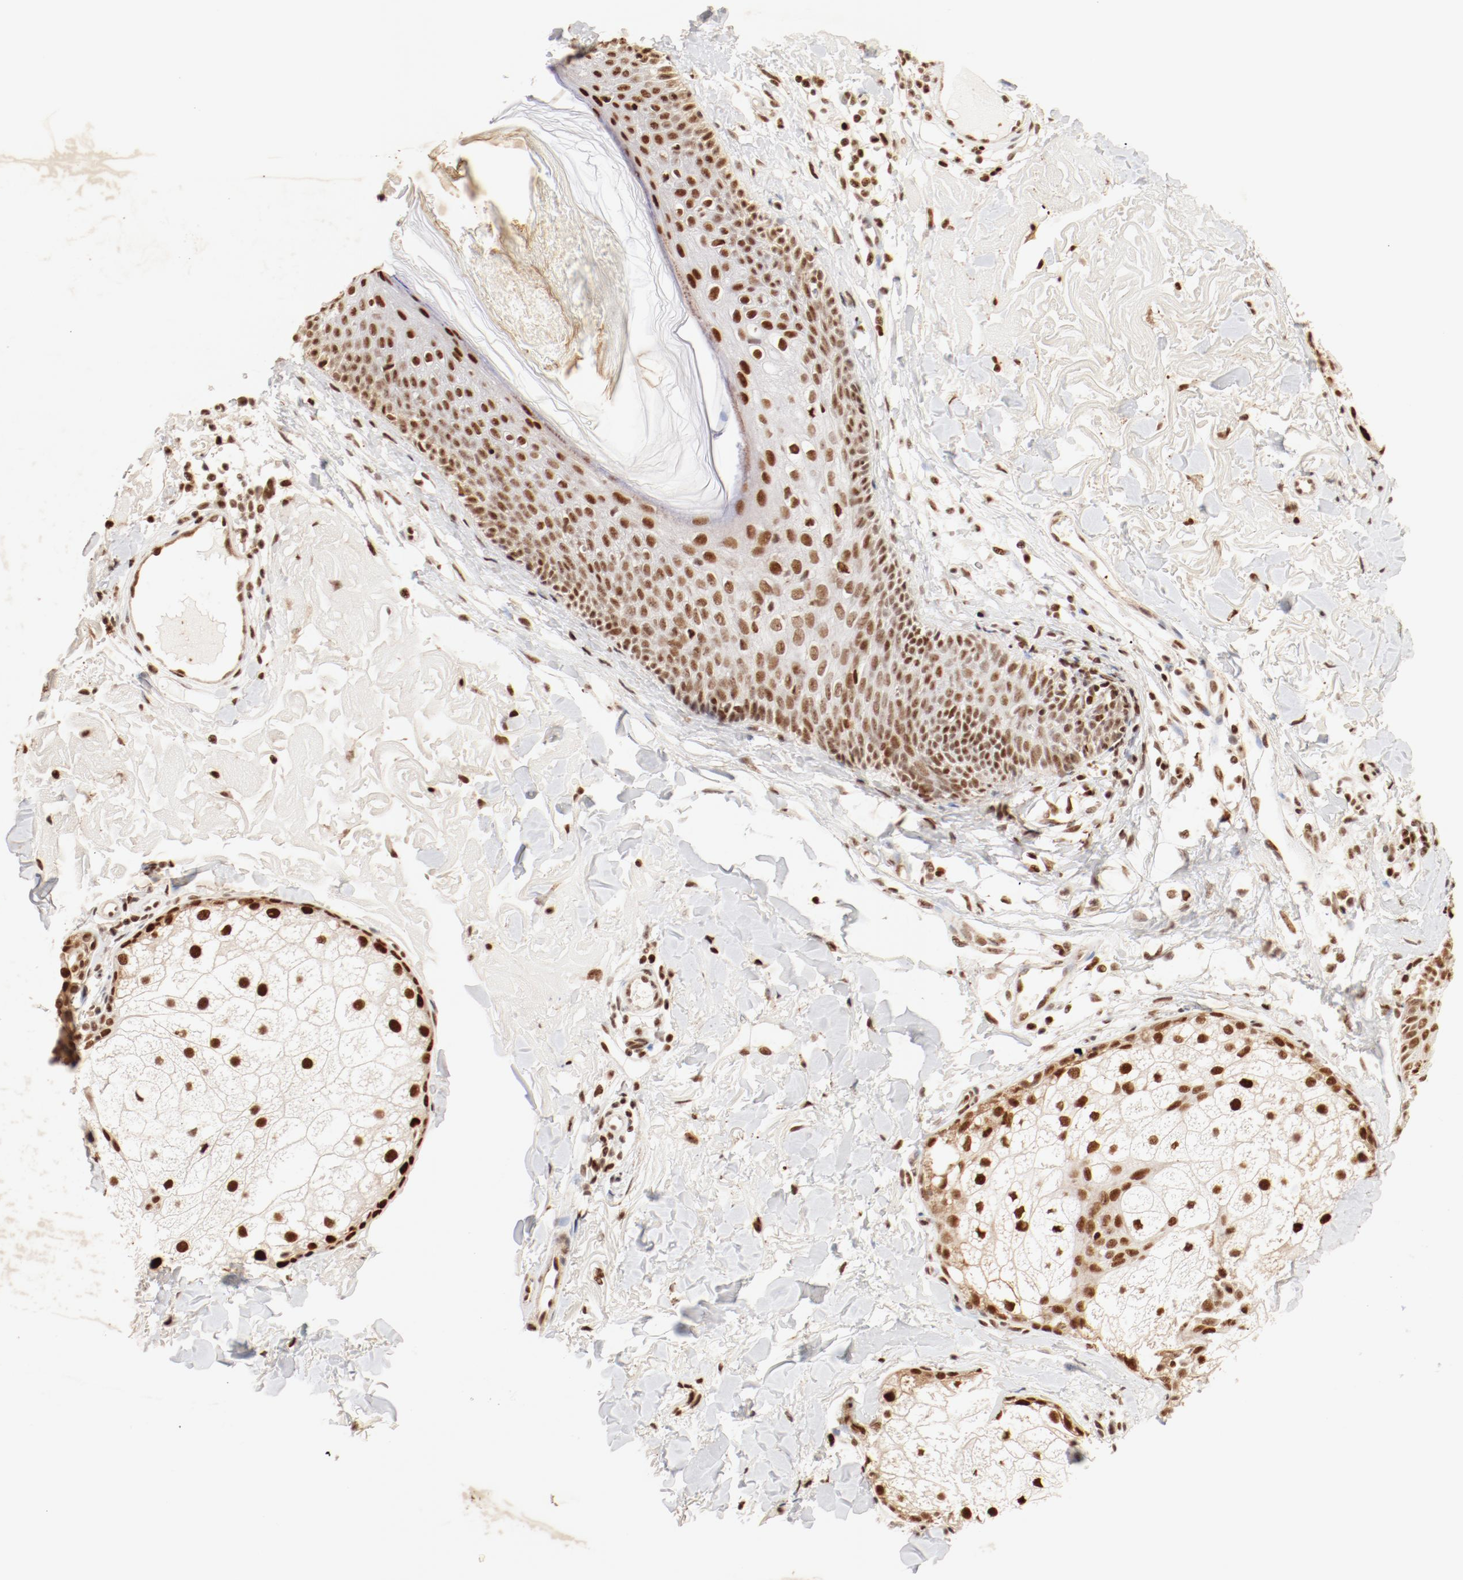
{"staining": {"intensity": "strong", "quantity": ">75%", "location": "nuclear"}, "tissue": "skin cancer", "cell_type": "Tumor cells", "image_type": "cancer", "snomed": [{"axis": "morphology", "description": "Basal cell carcinoma"}, {"axis": "topography", "description": "Skin"}], "caption": "Immunohistochemical staining of skin cancer exhibits high levels of strong nuclear positivity in approximately >75% of tumor cells.", "gene": "FAM50A", "patient": {"sex": "male", "age": 74}}